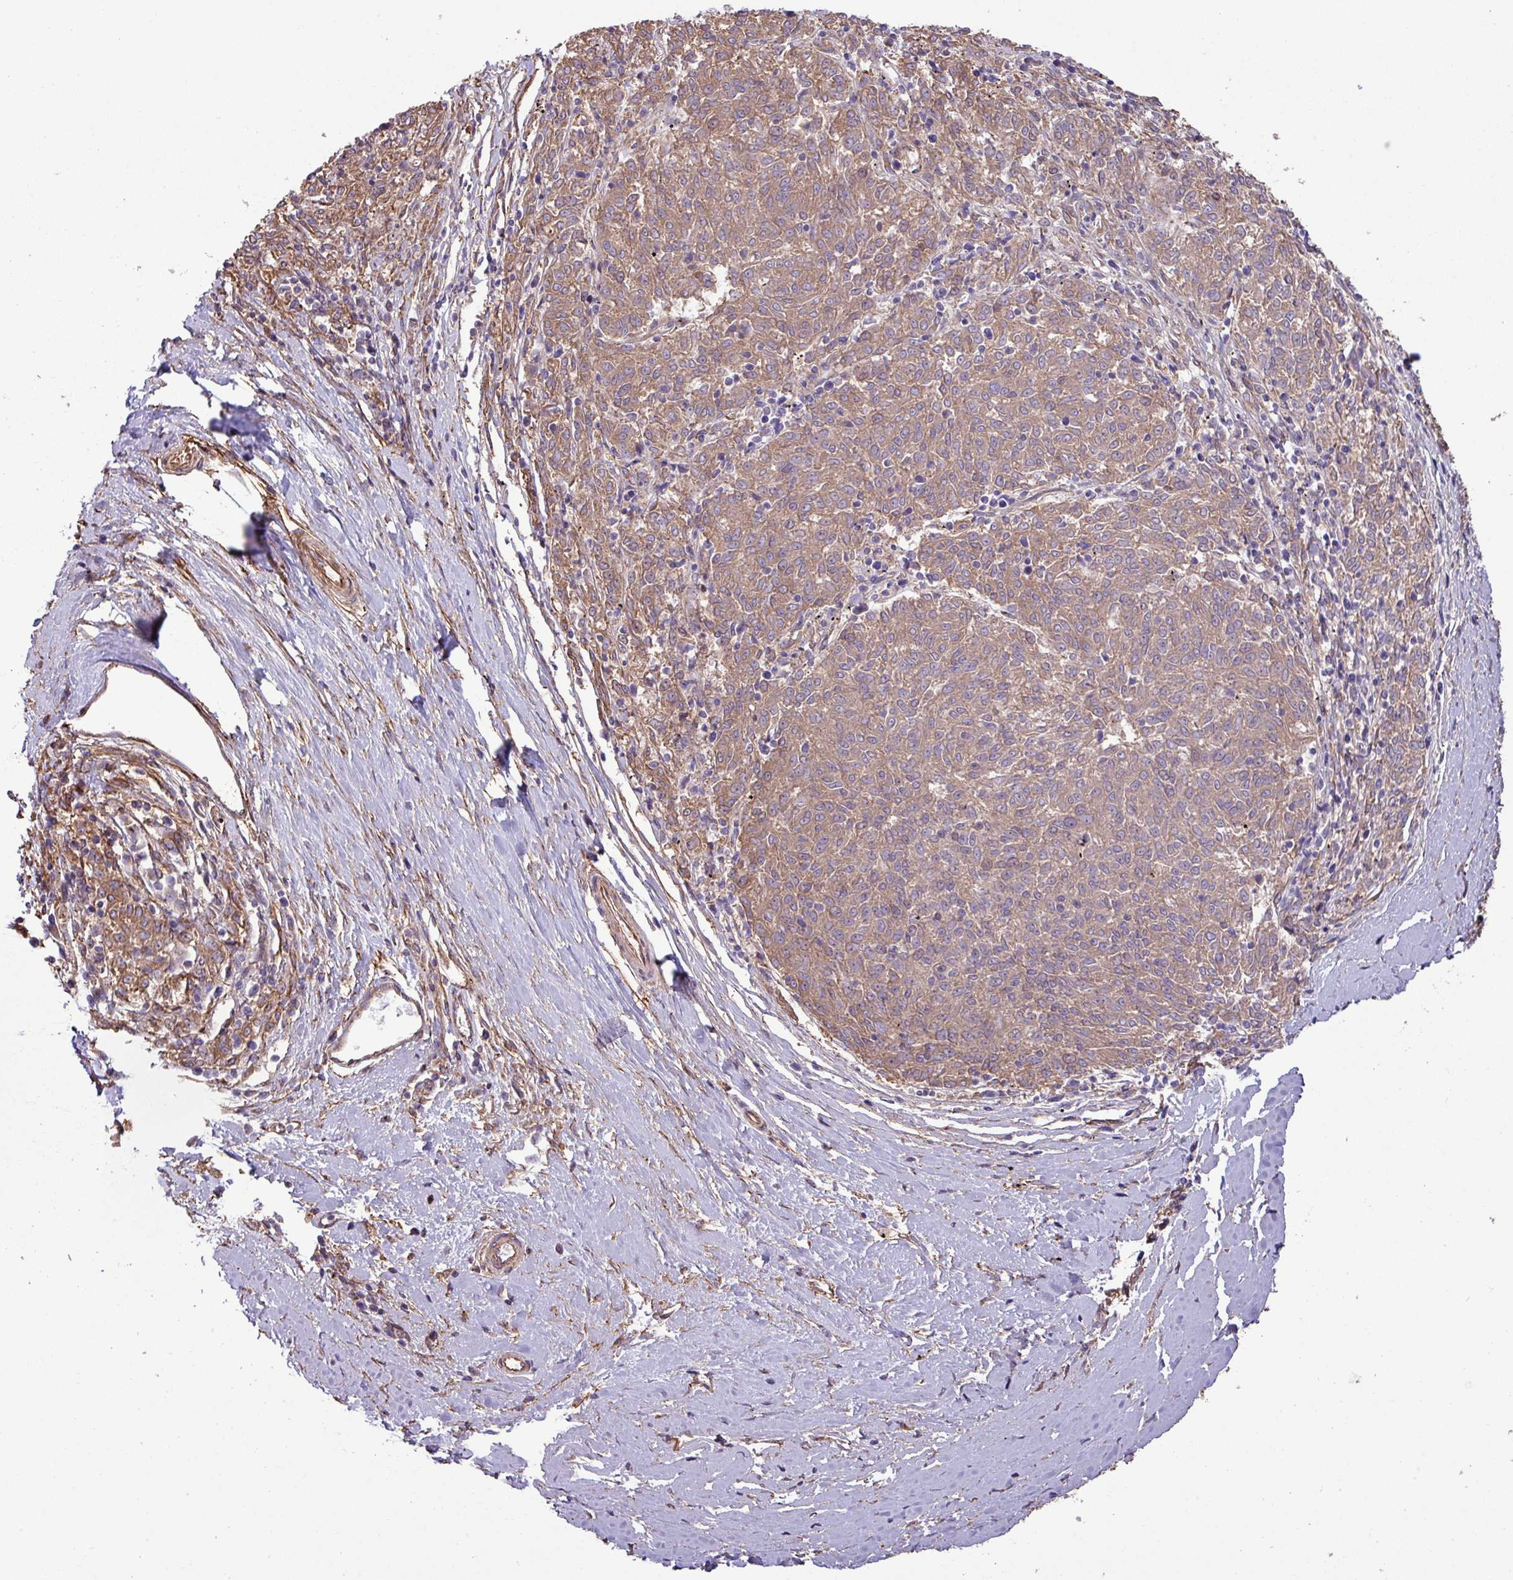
{"staining": {"intensity": "moderate", "quantity": ">75%", "location": "cytoplasmic/membranous"}, "tissue": "melanoma", "cell_type": "Tumor cells", "image_type": "cancer", "snomed": [{"axis": "morphology", "description": "Malignant melanoma, NOS"}, {"axis": "topography", "description": "Skin"}], "caption": "Immunohistochemical staining of malignant melanoma displays moderate cytoplasmic/membranous protein expression in approximately >75% of tumor cells.", "gene": "ZNF300", "patient": {"sex": "female", "age": 72}}